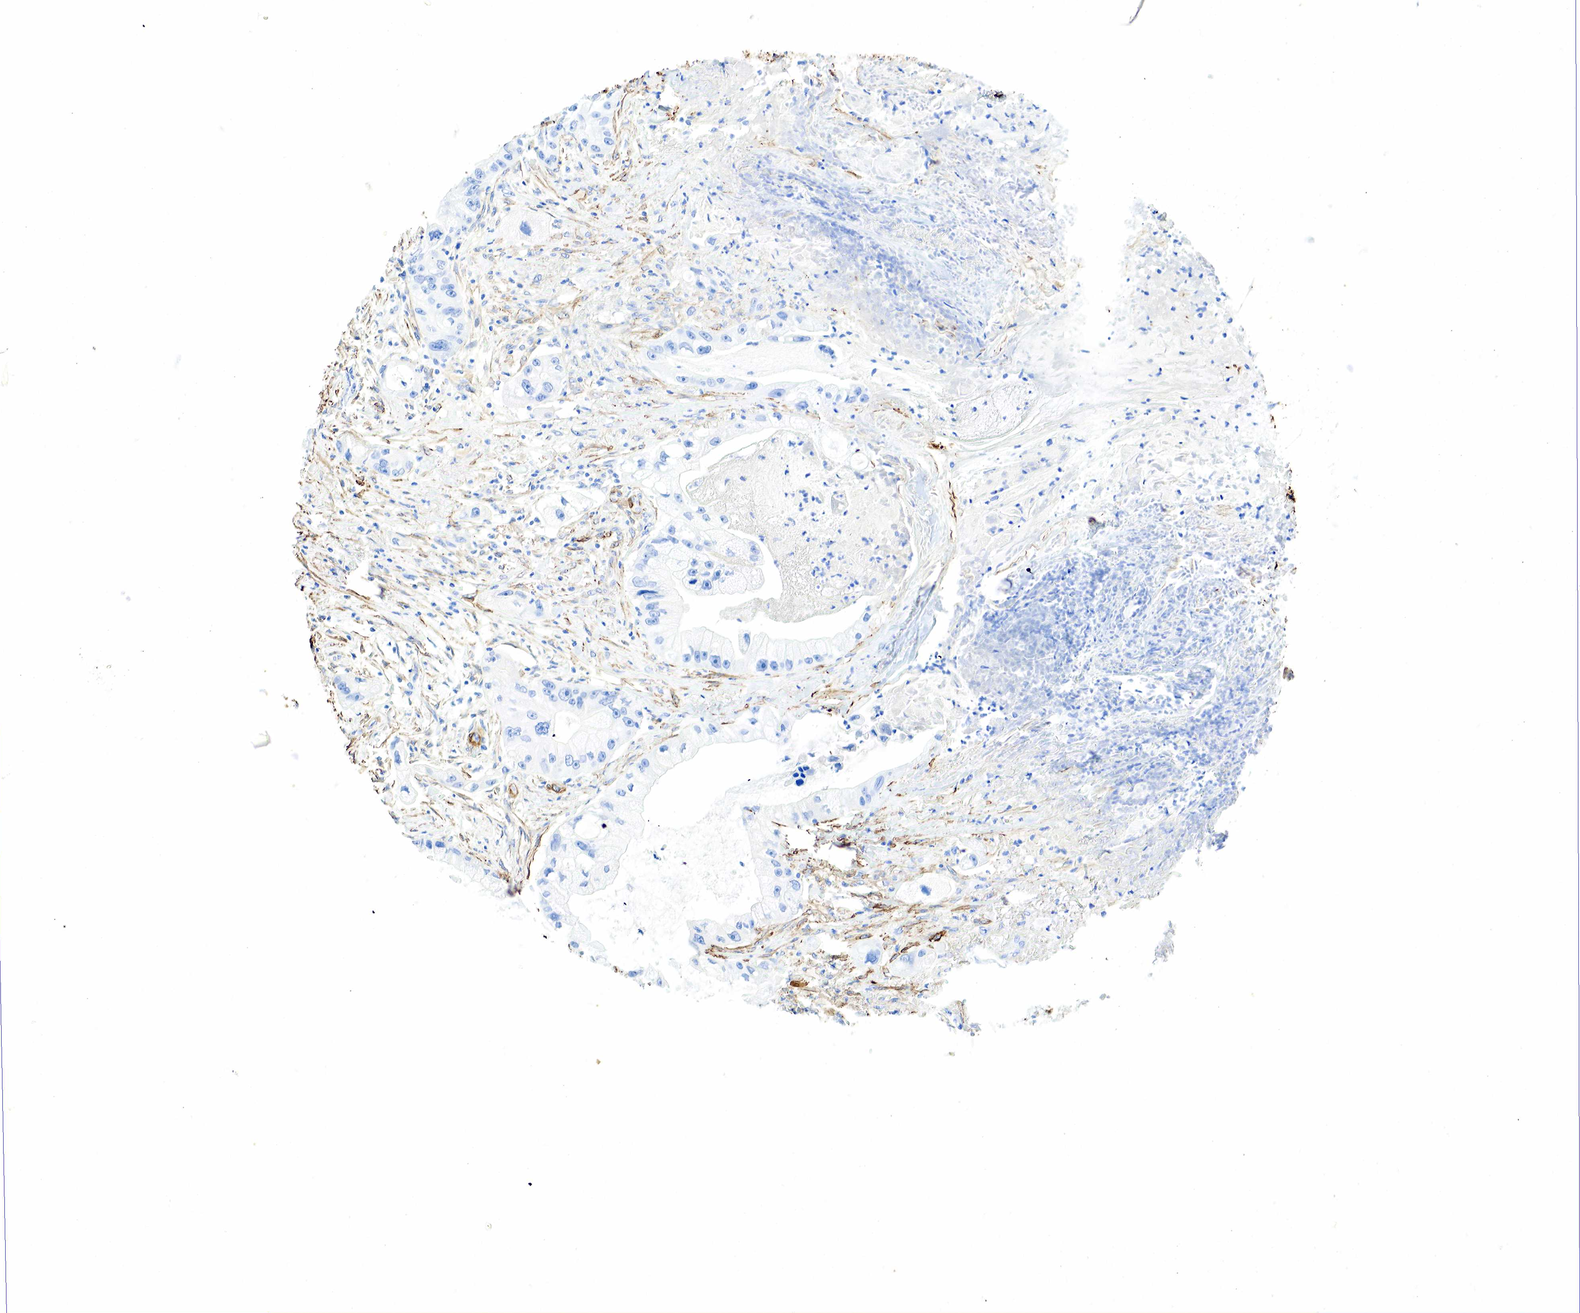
{"staining": {"intensity": "negative", "quantity": "none", "location": "none"}, "tissue": "pancreatic cancer", "cell_type": "Tumor cells", "image_type": "cancer", "snomed": [{"axis": "morphology", "description": "Adenocarcinoma, NOS"}, {"axis": "topography", "description": "Pancreas"}], "caption": "Immunohistochemical staining of human pancreatic cancer reveals no significant positivity in tumor cells. The staining is performed using DAB brown chromogen with nuclei counter-stained in using hematoxylin.", "gene": "ACTA1", "patient": {"sex": "male", "age": 59}}